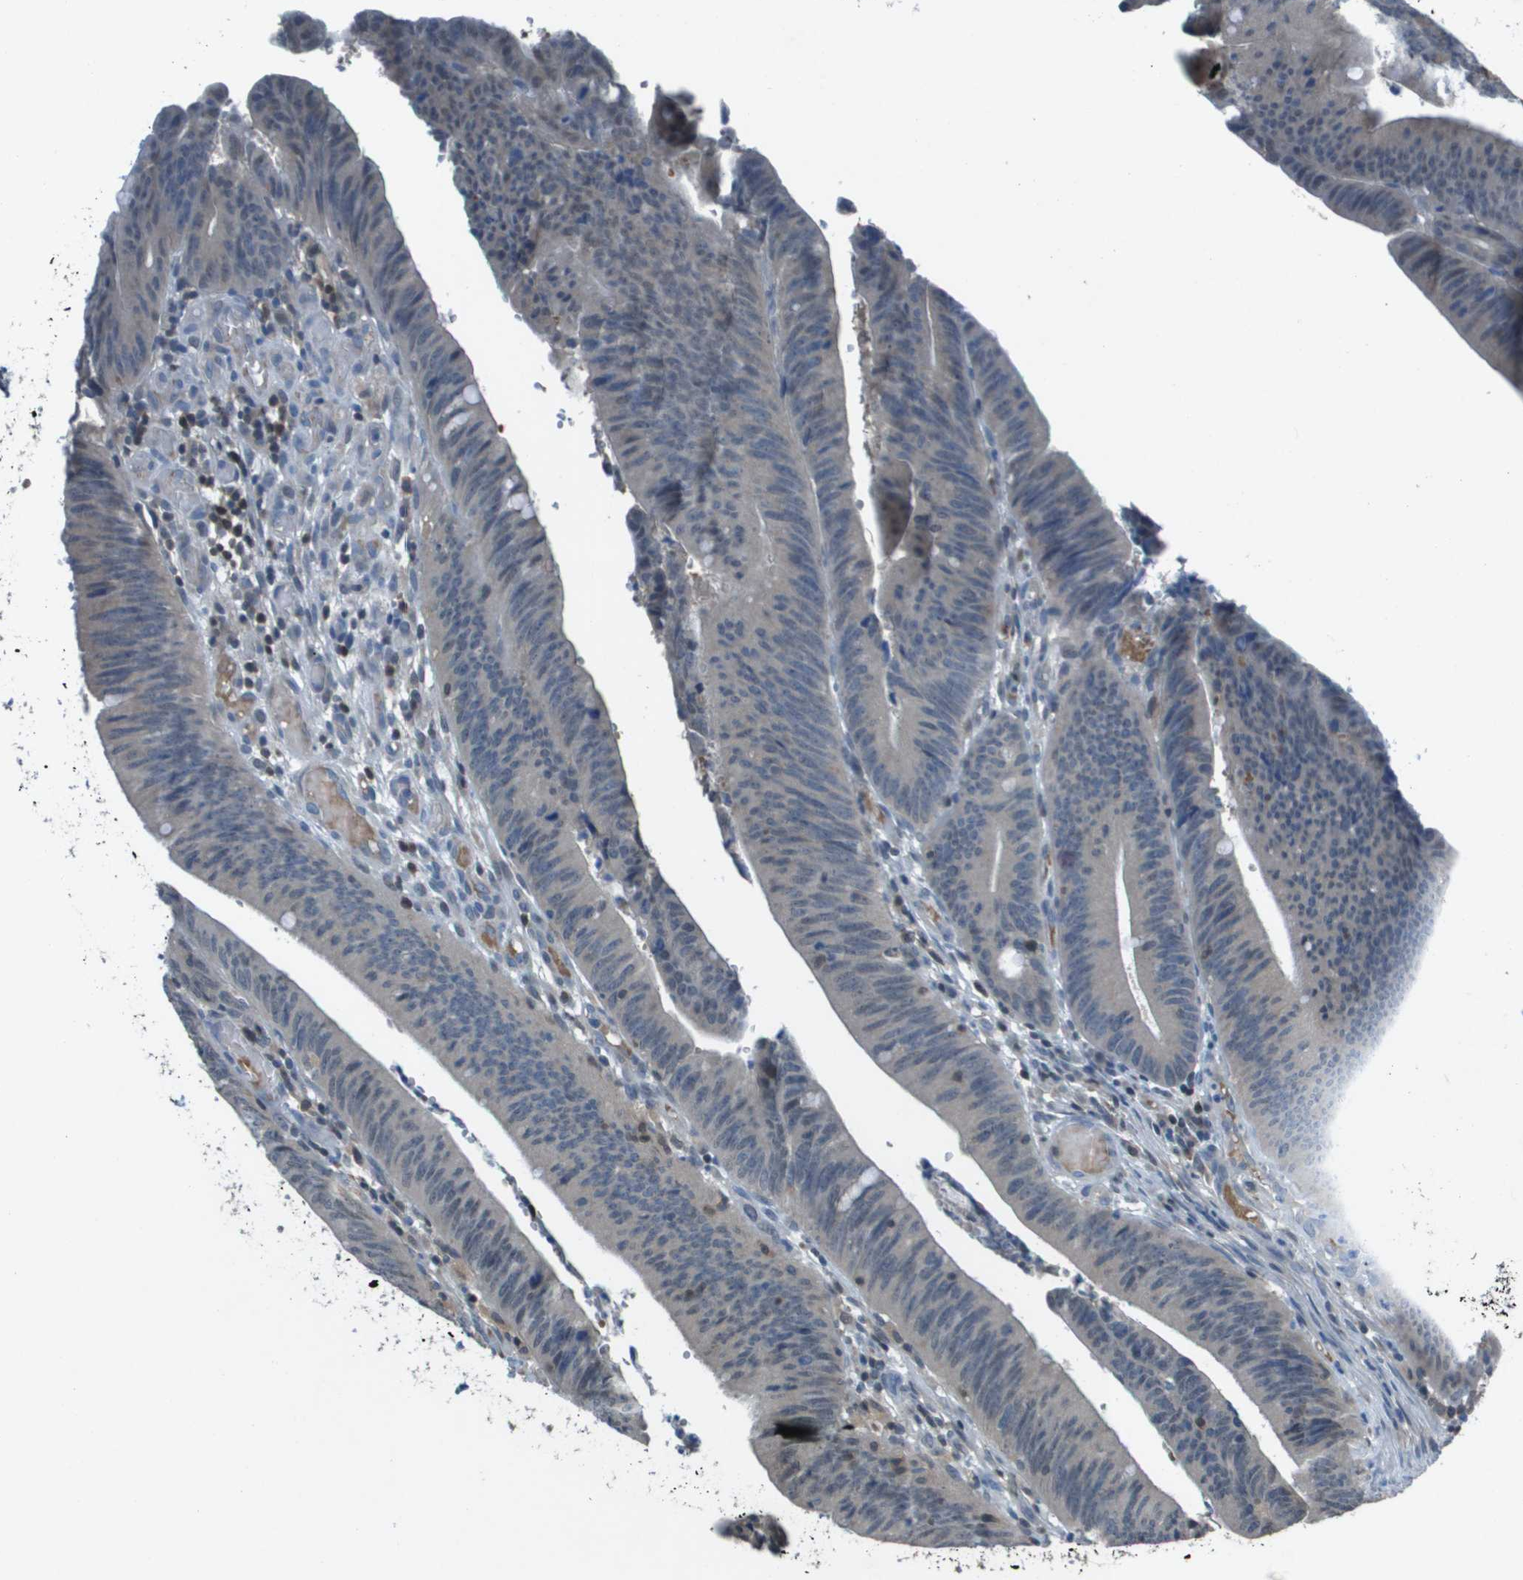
{"staining": {"intensity": "weak", "quantity": "<25%", "location": "cytoplasmic/membranous,nuclear"}, "tissue": "colorectal cancer", "cell_type": "Tumor cells", "image_type": "cancer", "snomed": [{"axis": "morphology", "description": "Normal tissue, NOS"}, {"axis": "morphology", "description": "Adenocarcinoma, NOS"}, {"axis": "topography", "description": "Rectum"}], "caption": "DAB immunohistochemical staining of colorectal cancer (adenocarcinoma) reveals no significant expression in tumor cells.", "gene": "CAMK4", "patient": {"sex": "female", "age": 66}}